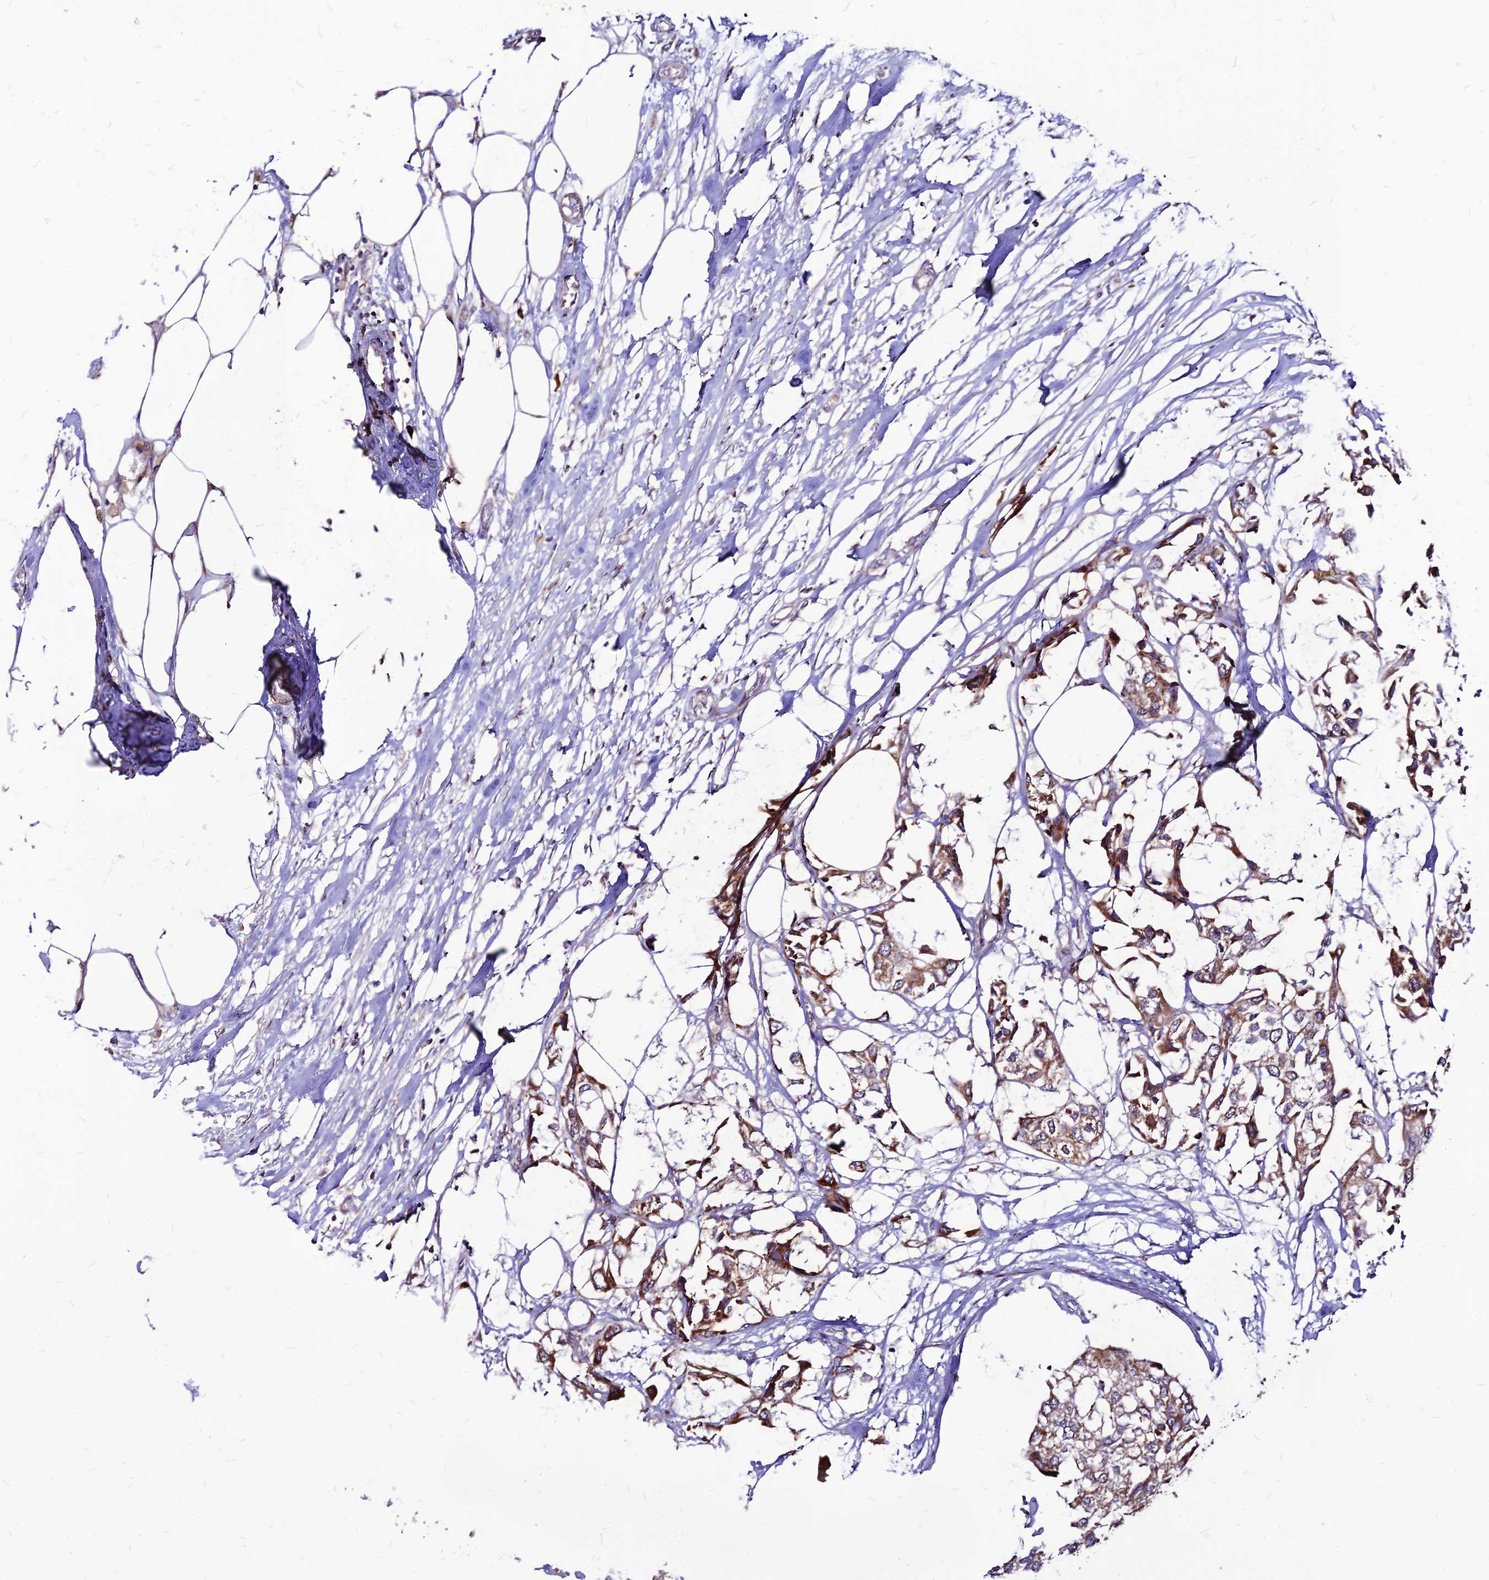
{"staining": {"intensity": "moderate", "quantity": ">75%", "location": "cytoplasmic/membranous"}, "tissue": "urothelial cancer", "cell_type": "Tumor cells", "image_type": "cancer", "snomed": [{"axis": "morphology", "description": "Urothelial carcinoma, High grade"}, {"axis": "topography", "description": "Urinary bladder"}], "caption": "This image exhibits immunohistochemistry (IHC) staining of human urothelial carcinoma (high-grade), with medium moderate cytoplasmic/membranous positivity in about >75% of tumor cells.", "gene": "ECI1", "patient": {"sex": "male", "age": 64}}